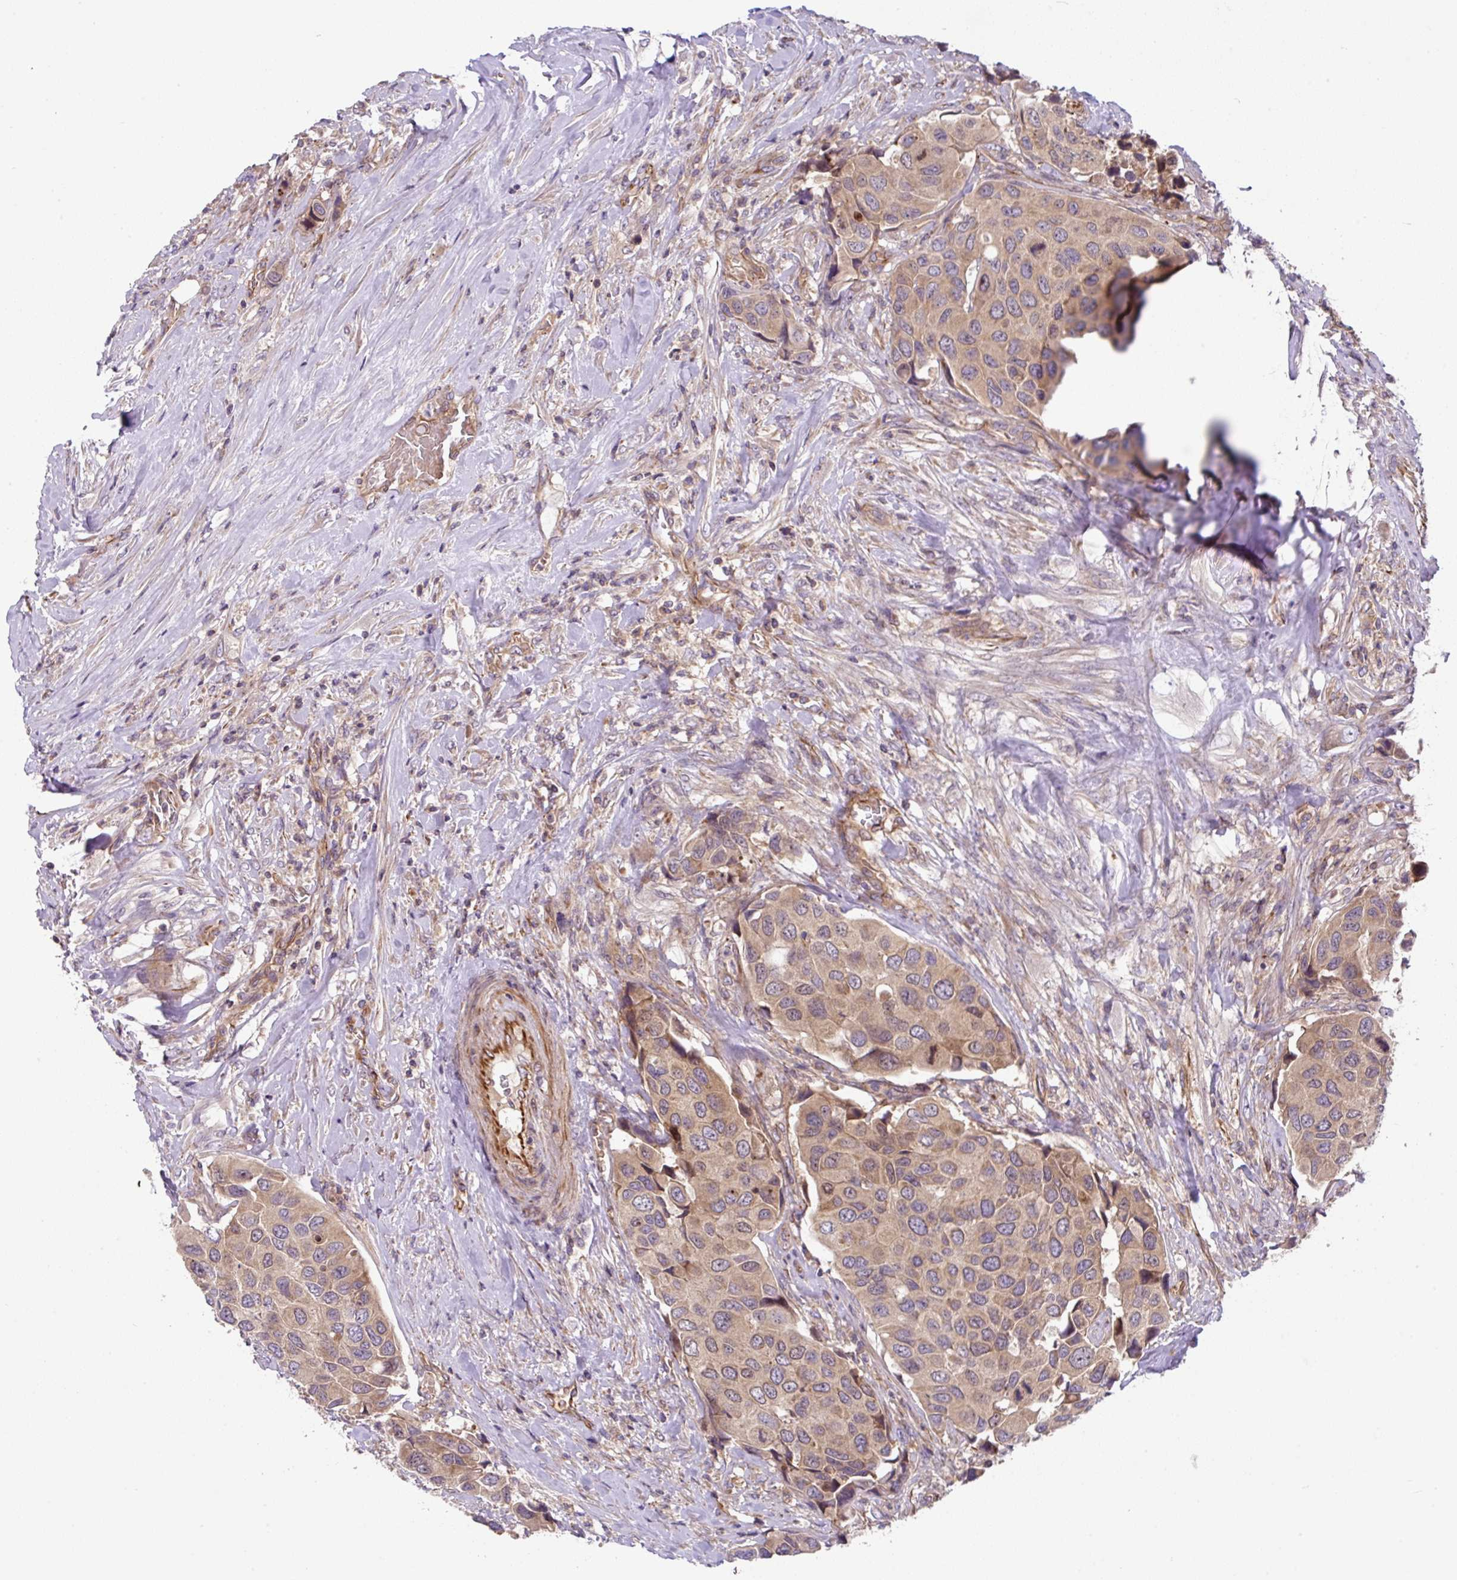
{"staining": {"intensity": "weak", "quantity": ">75%", "location": "cytoplasmic/membranous"}, "tissue": "urothelial cancer", "cell_type": "Tumor cells", "image_type": "cancer", "snomed": [{"axis": "morphology", "description": "Urothelial carcinoma, High grade"}, {"axis": "topography", "description": "Urinary bladder"}], "caption": "Human urothelial carcinoma (high-grade) stained with a protein marker demonstrates weak staining in tumor cells.", "gene": "APOBEC3D", "patient": {"sex": "male", "age": 74}}